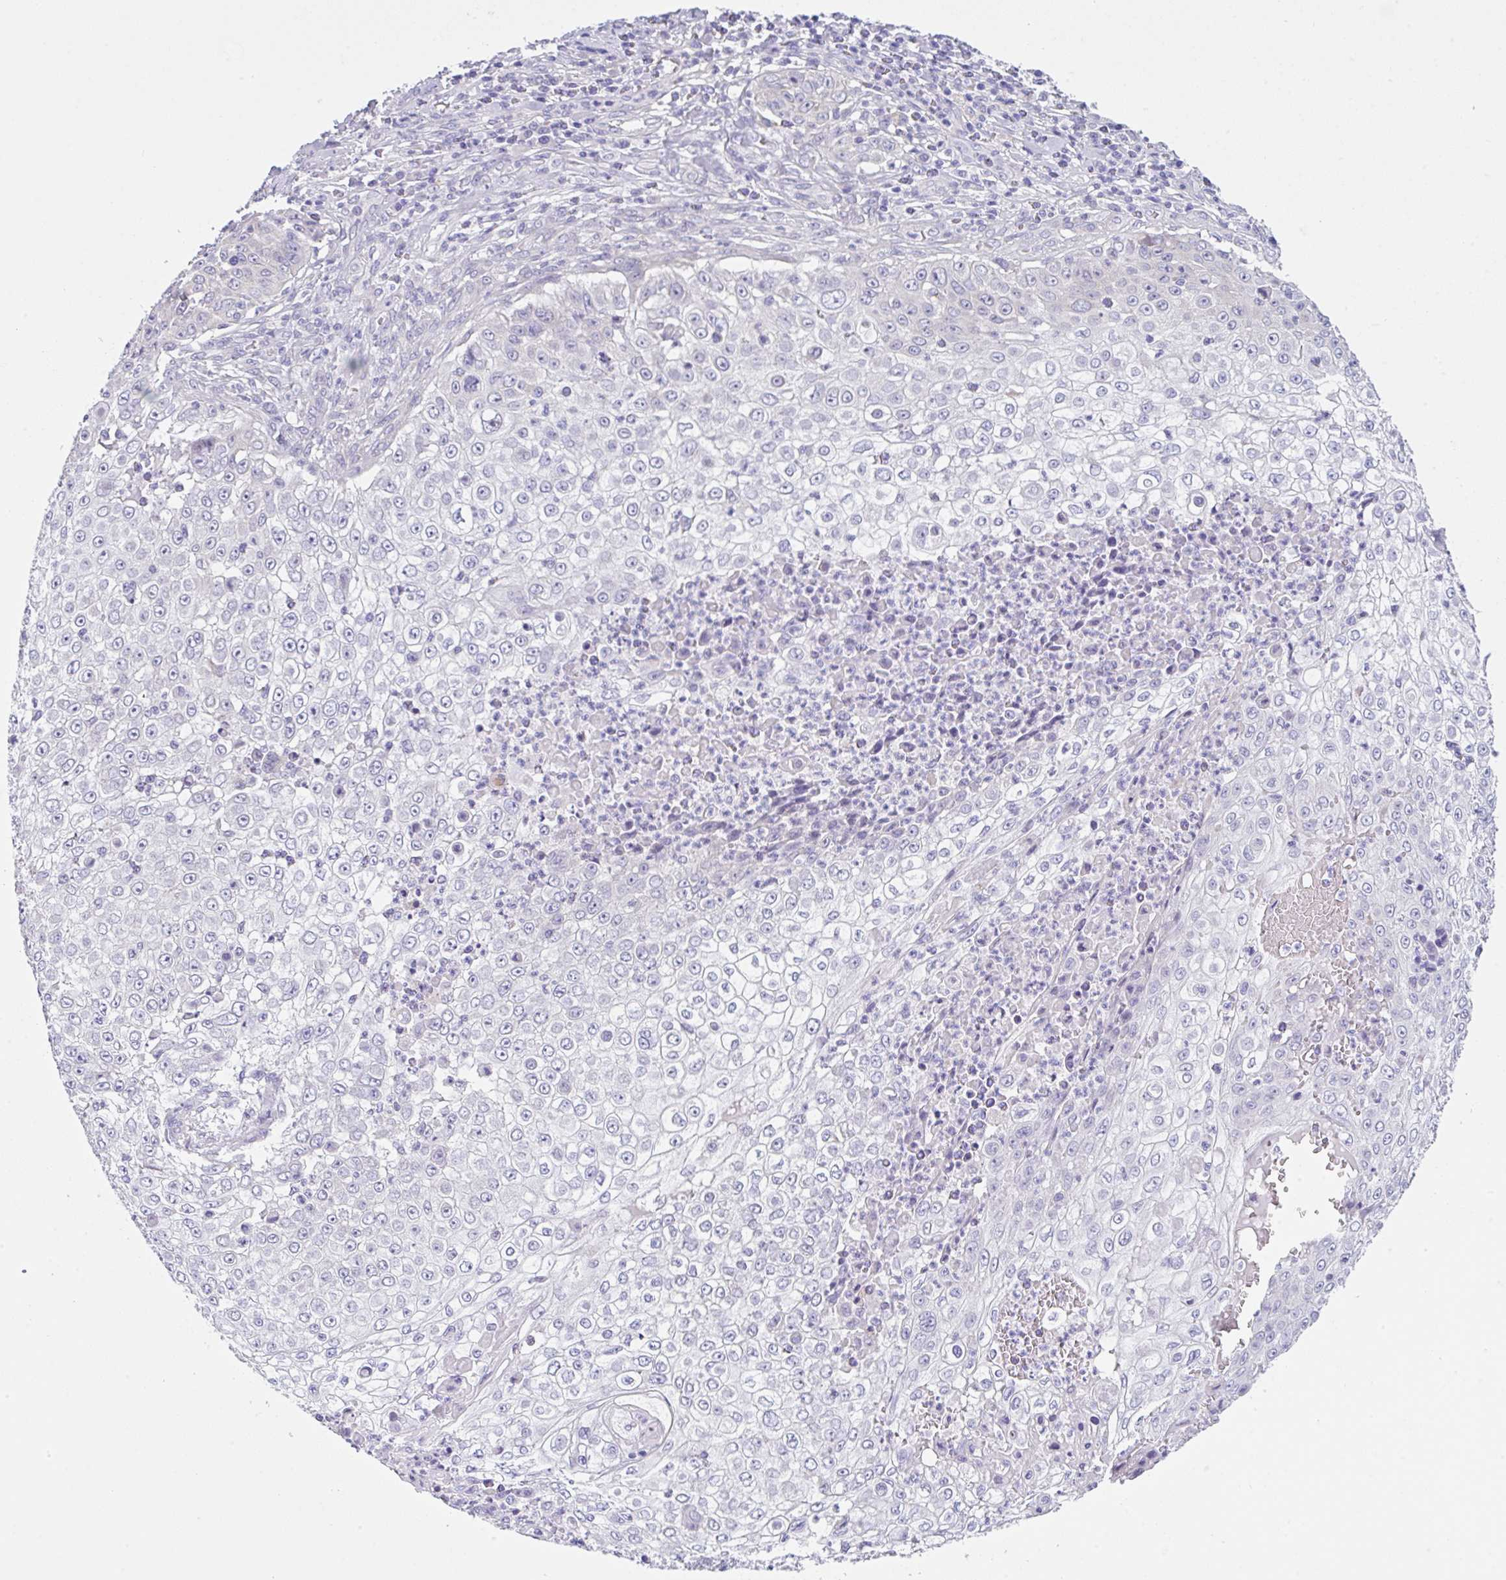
{"staining": {"intensity": "negative", "quantity": "none", "location": "none"}, "tissue": "skin cancer", "cell_type": "Tumor cells", "image_type": "cancer", "snomed": [{"axis": "morphology", "description": "Squamous cell carcinoma, NOS"}, {"axis": "topography", "description": "Skin"}], "caption": "Squamous cell carcinoma (skin) was stained to show a protein in brown. There is no significant positivity in tumor cells. The staining is performed using DAB brown chromogen with nuclei counter-stained in using hematoxylin.", "gene": "TRAF4", "patient": {"sex": "male", "age": 24}}